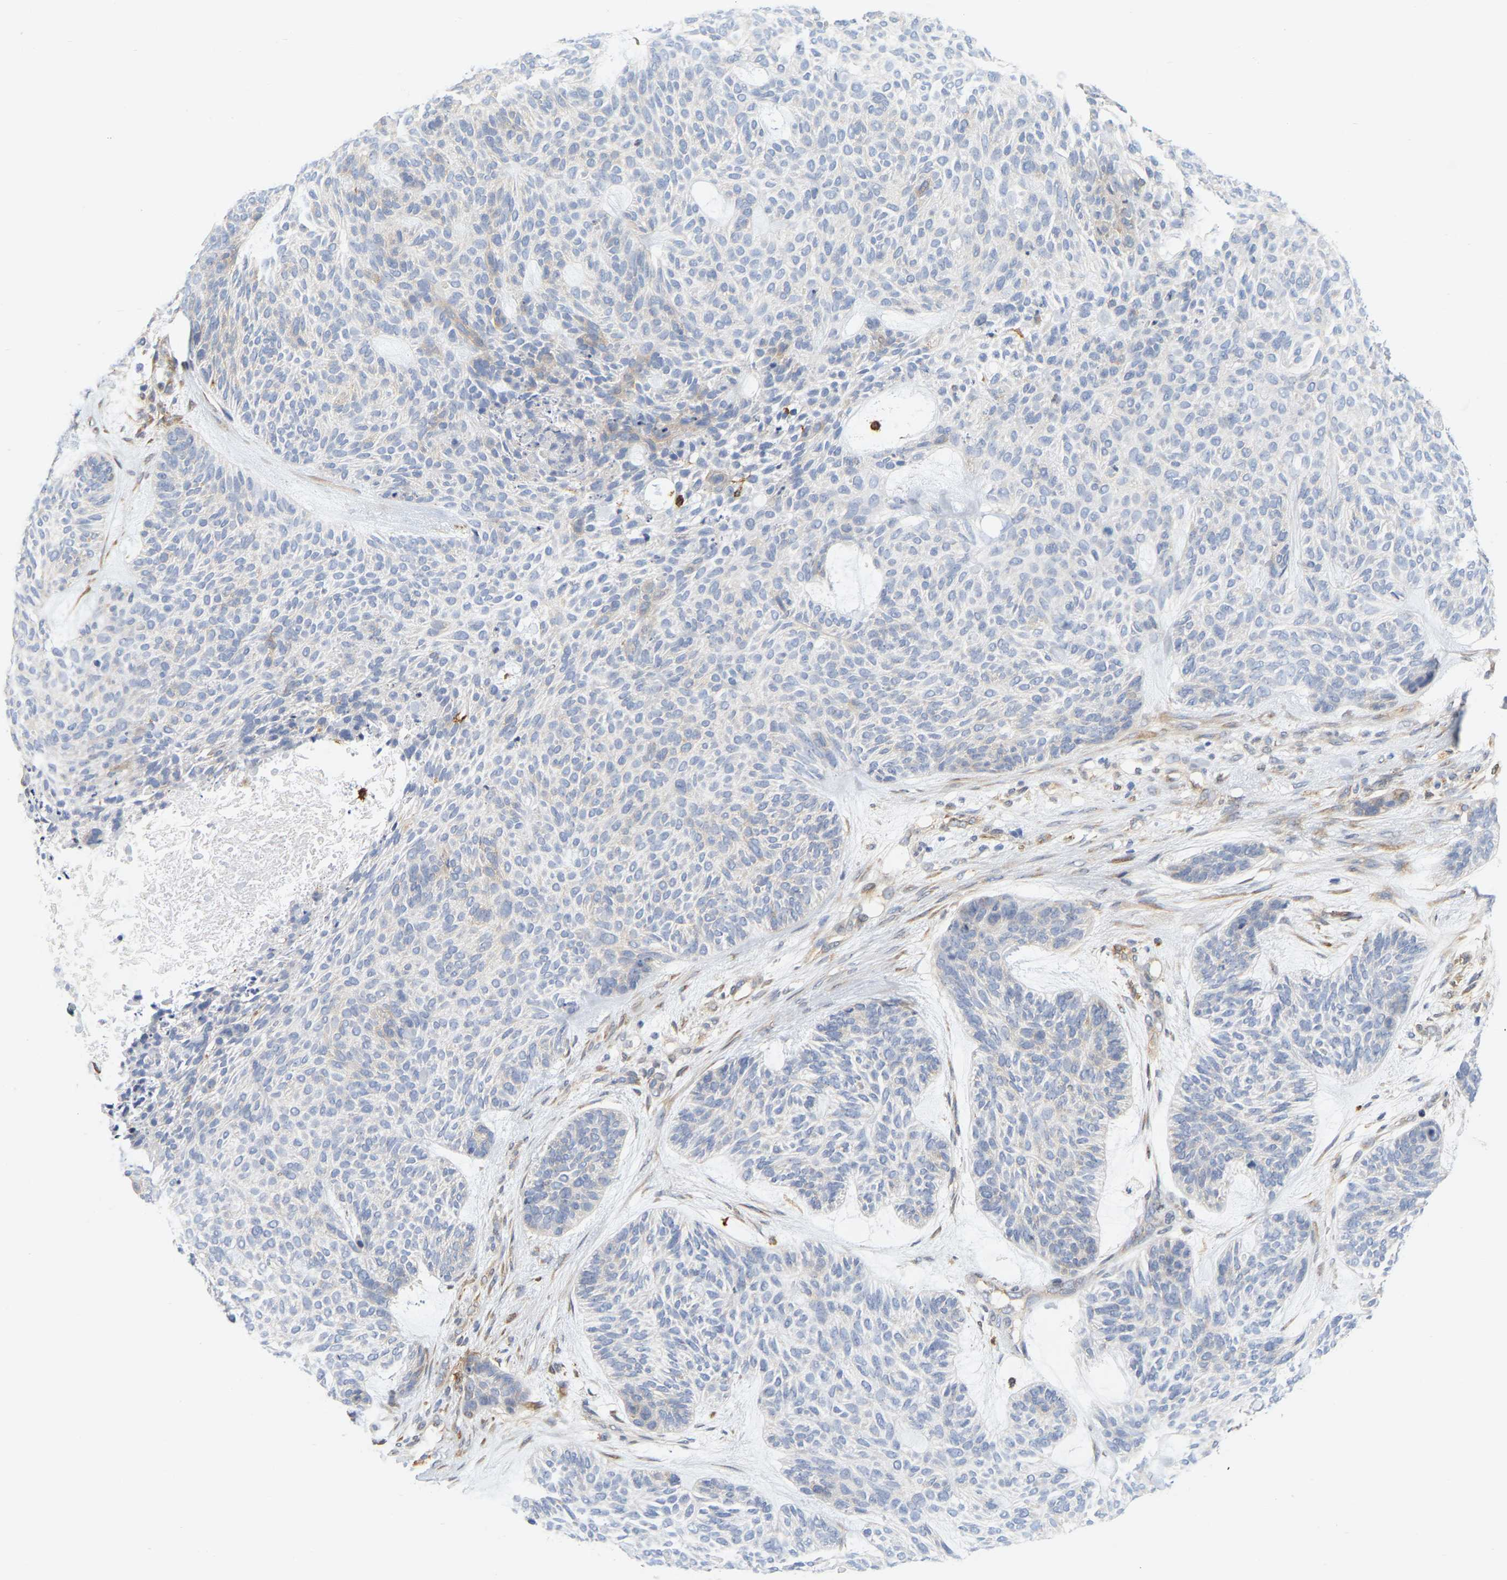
{"staining": {"intensity": "negative", "quantity": "none", "location": "none"}, "tissue": "skin cancer", "cell_type": "Tumor cells", "image_type": "cancer", "snomed": [{"axis": "morphology", "description": "Basal cell carcinoma"}, {"axis": "topography", "description": "Skin"}], "caption": "This is an immunohistochemistry (IHC) histopathology image of skin cancer (basal cell carcinoma). There is no expression in tumor cells.", "gene": "RAPH1", "patient": {"sex": "male", "age": 55}}